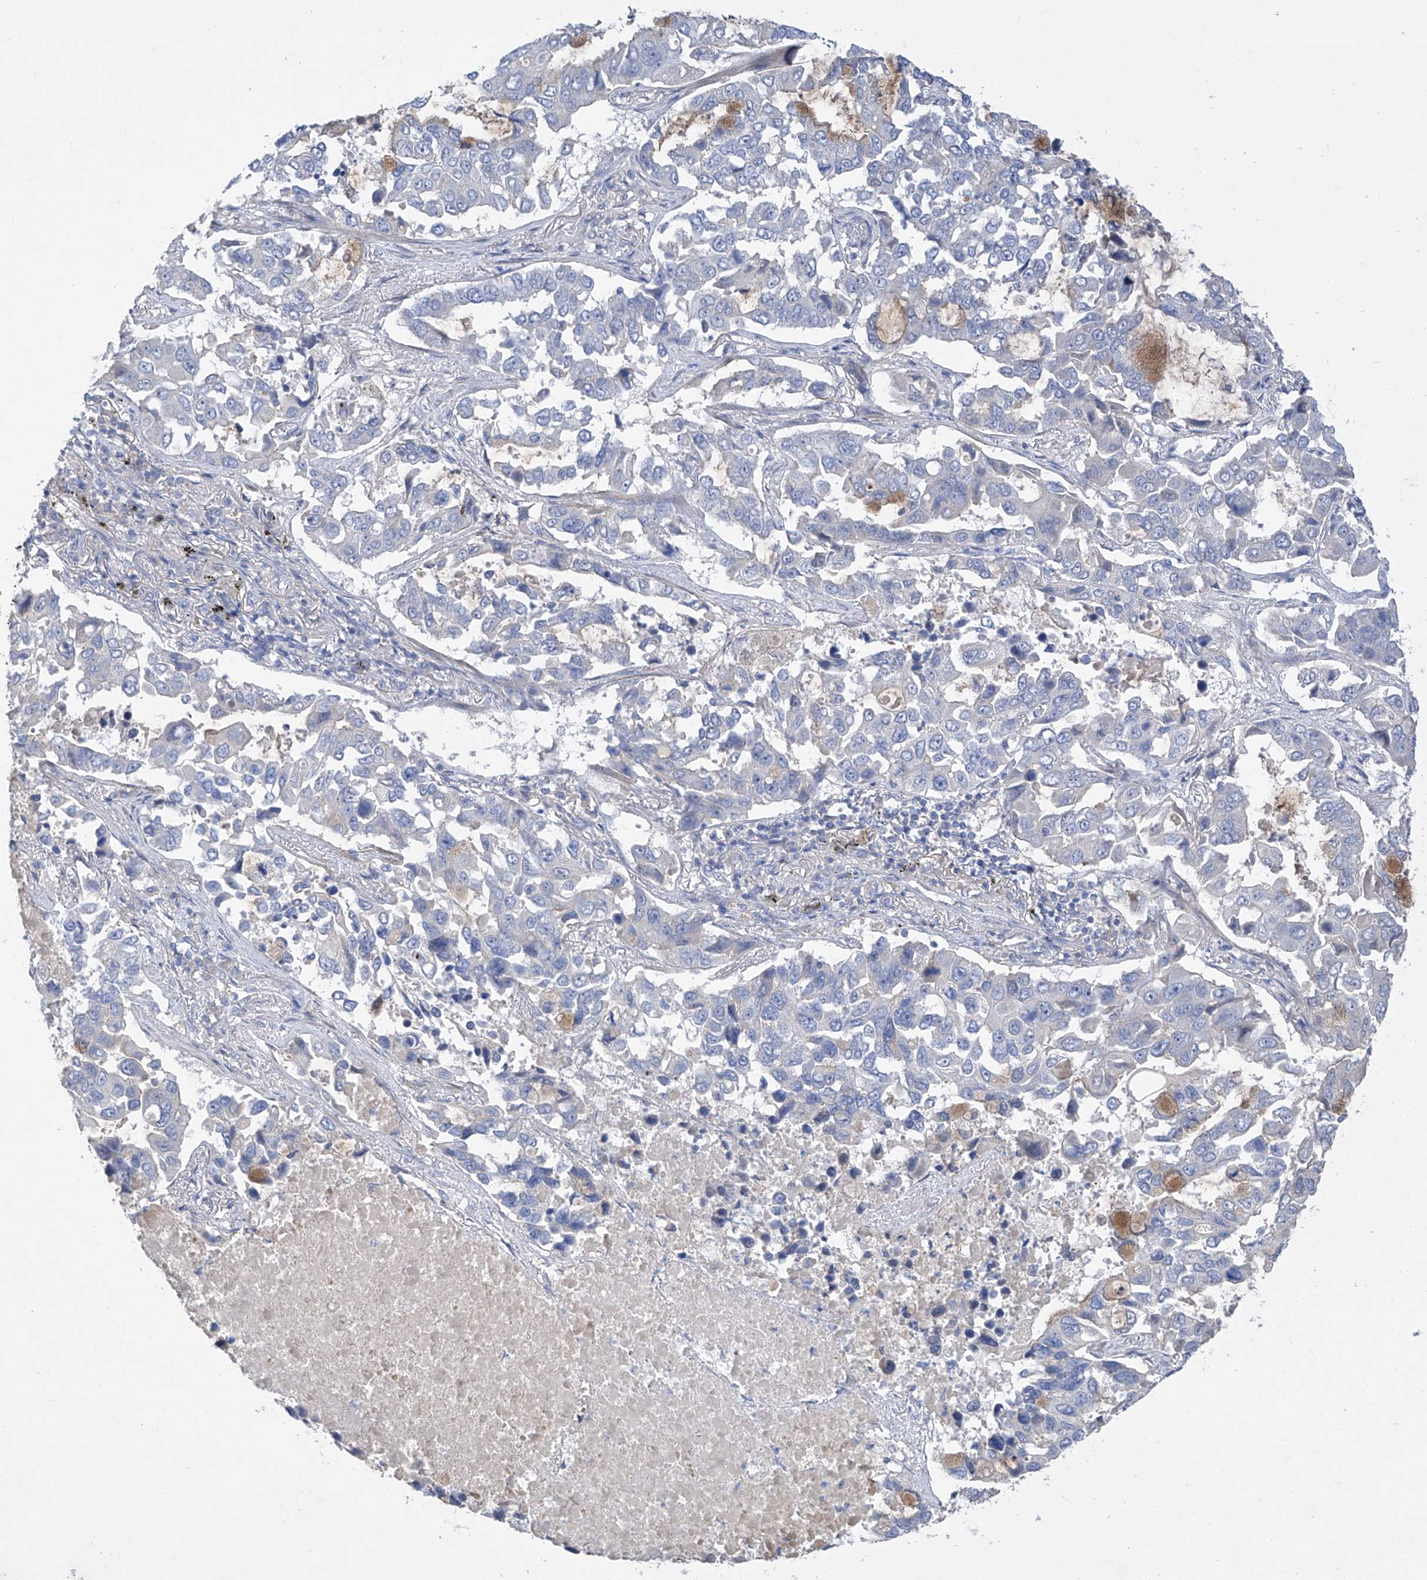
{"staining": {"intensity": "negative", "quantity": "none", "location": "none"}, "tissue": "lung cancer", "cell_type": "Tumor cells", "image_type": "cancer", "snomed": [{"axis": "morphology", "description": "Adenocarcinoma, NOS"}, {"axis": "topography", "description": "Lung"}], "caption": "Tumor cells are negative for brown protein staining in adenocarcinoma (lung). The staining was performed using DAB (3,3'-diaminobenzidine) to visualize the protein expression in brown, while the nuclei were stained in blue with hematoxylin (Magnification: 20x).", "gene": "PRSS12", "patient": {"sex": "male", "age": 64}}